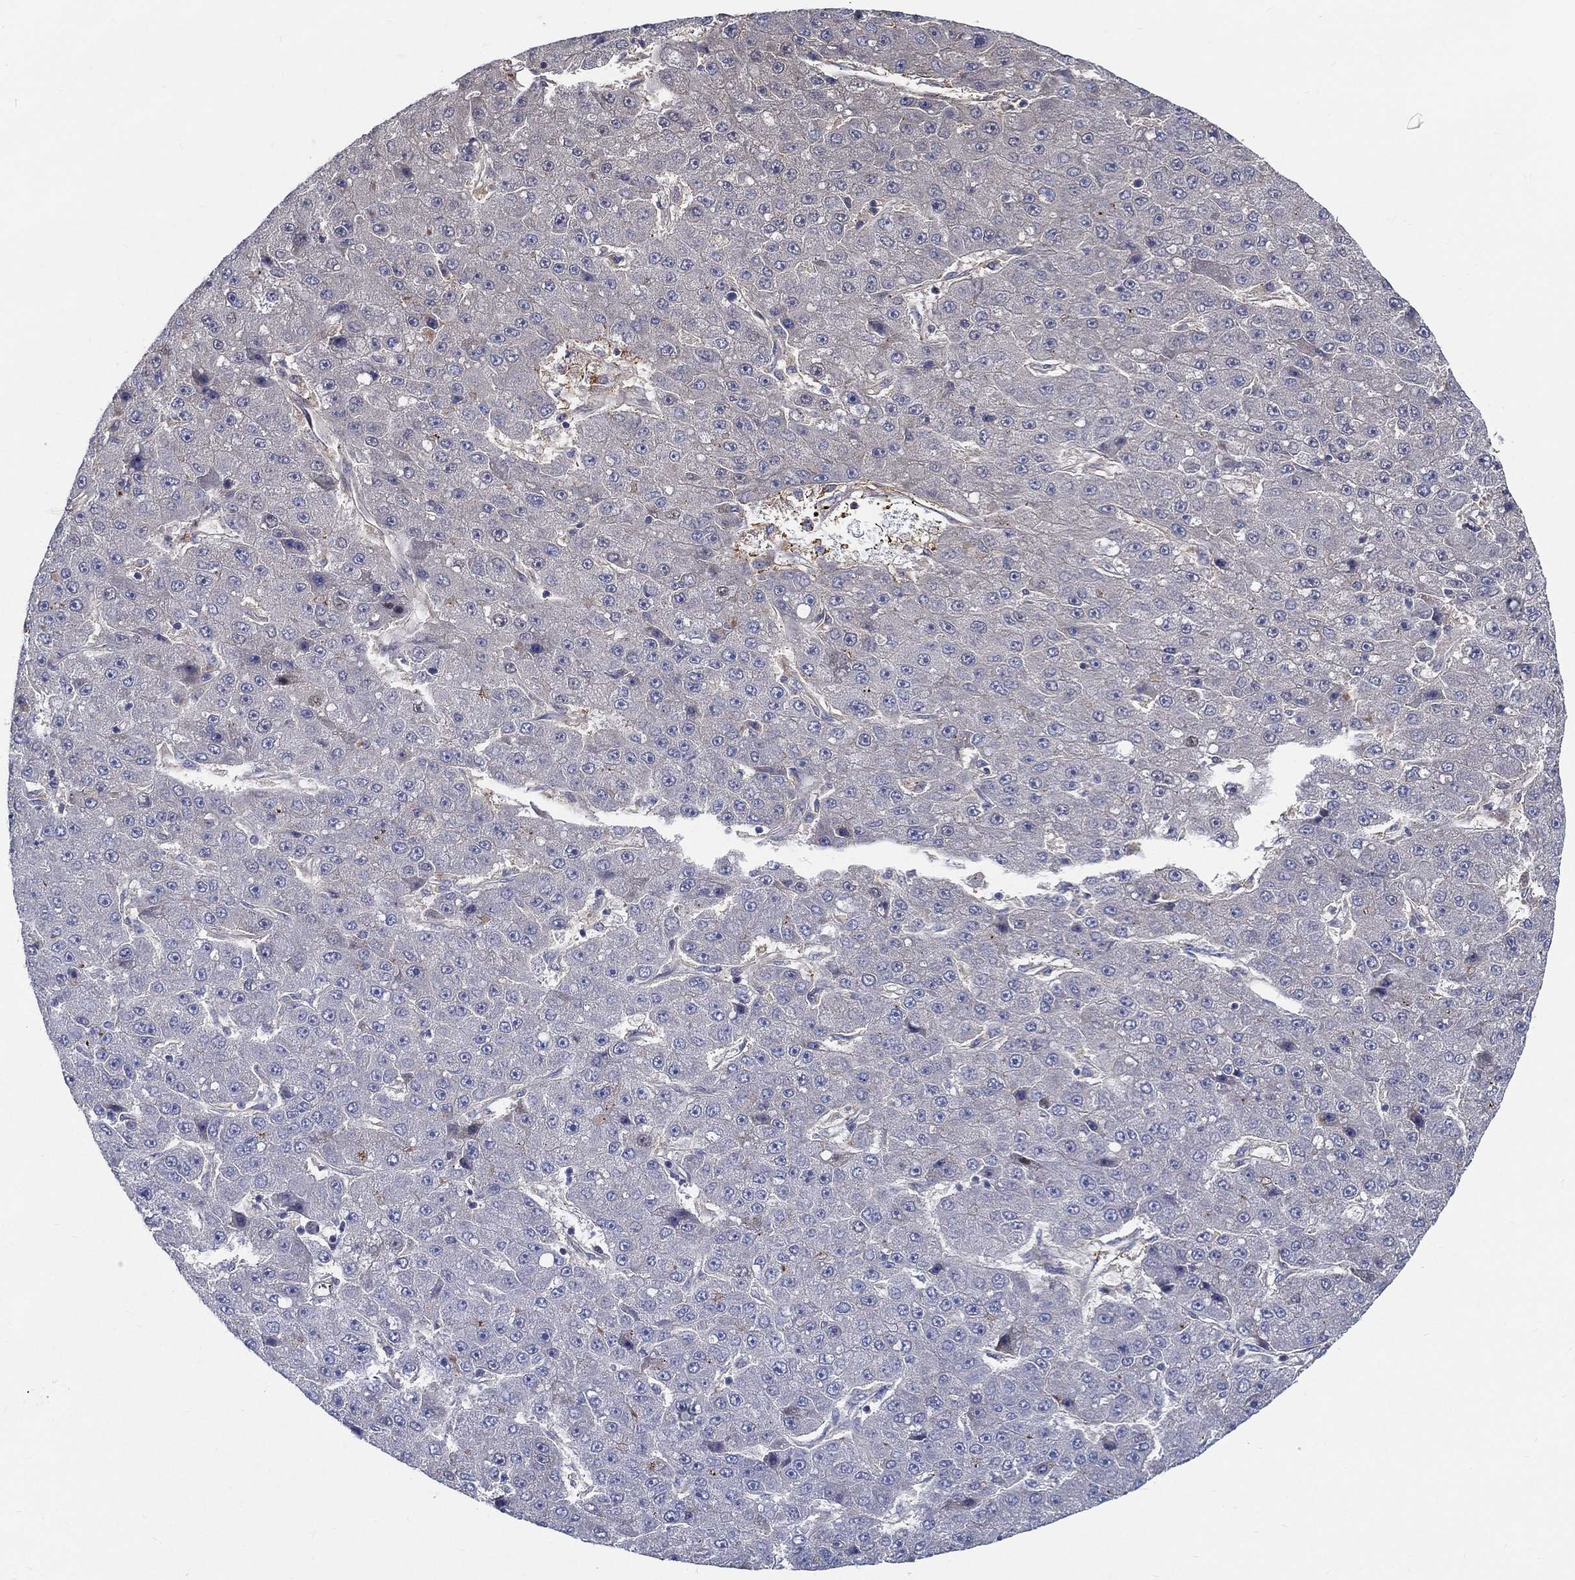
{"staining": {"intensity": "moderate", "quantity": "<25%", "location": "cytoplasmic/membranous"}, "tissue": "liver cancer", "cell_type": "Tumor cells", "image_type": "cancer", "snomed": [{"axis": "morphology", "description": "Carcinoma, Hepatocellular, NOS"}, {"axis": "topography", "description": "Liver"}], "caption": "Immunohistochemistry (IHC) image of human liver hepatocellular carcinoma stained for a protein (brown), which exhibits low levels of moderate cytoplasmic/membranous positivity in about <25% of tumor cells.", "gene": "IFNB1", "patient": {"sex": "male", "age": 67}}